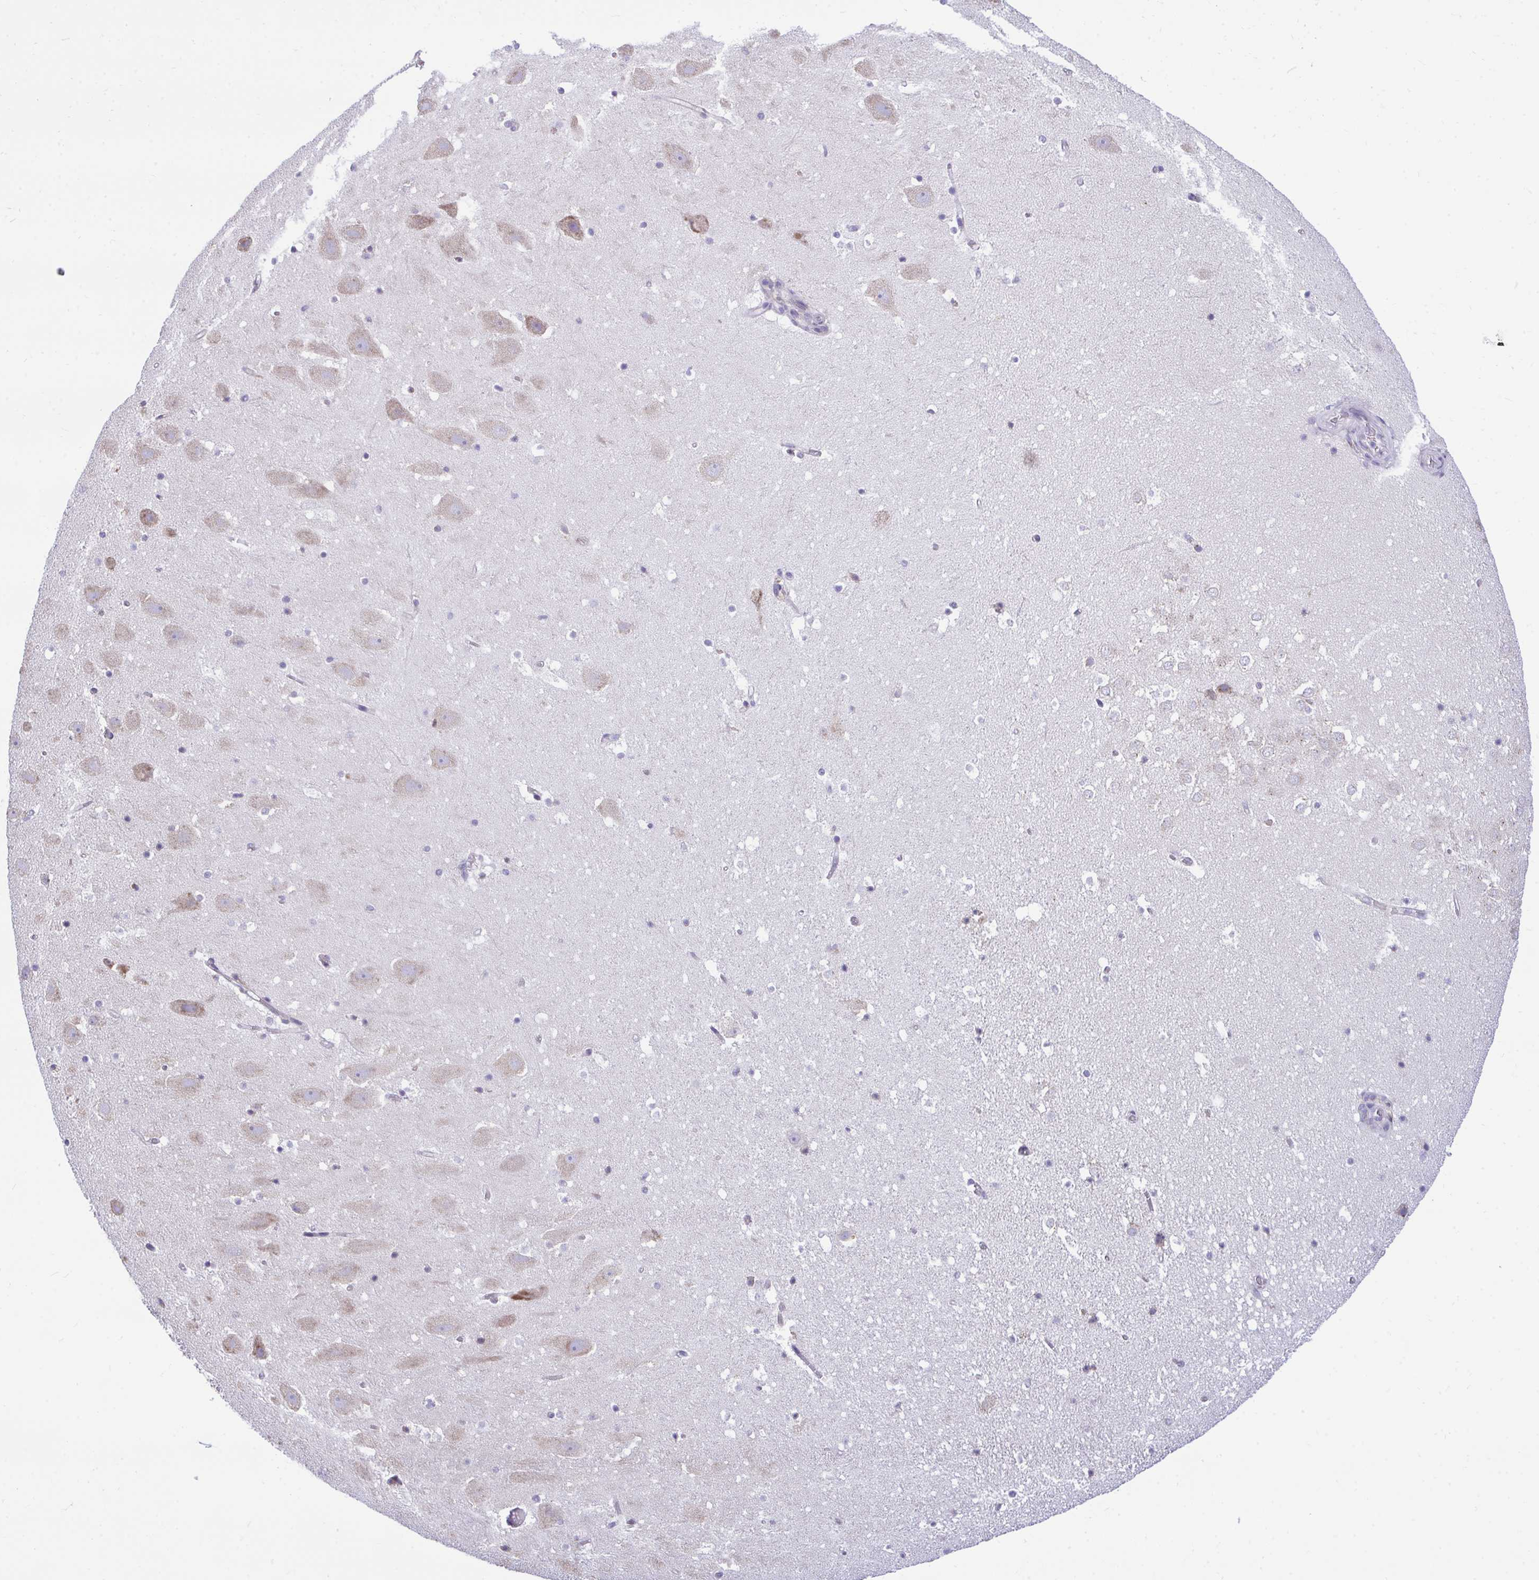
{"staining": {"intensity": "negative", "quantity": "none", "location": "none"}, "tissue": "hippocampus", "cell_type": "Glial cells", "image_type": "normal", "snomed": [{"axis": "morphology", "description": "Normal tissue, NOS"}, {"axis": "topography", "description": "Hippocampus"}], "caption": "The image displays no significant staining in glial cells of hippocampus. (IHC, brightfield microscopy, high magnification).", "gene": "PIGK", "patient": {"sex": "female", "age": 42}}